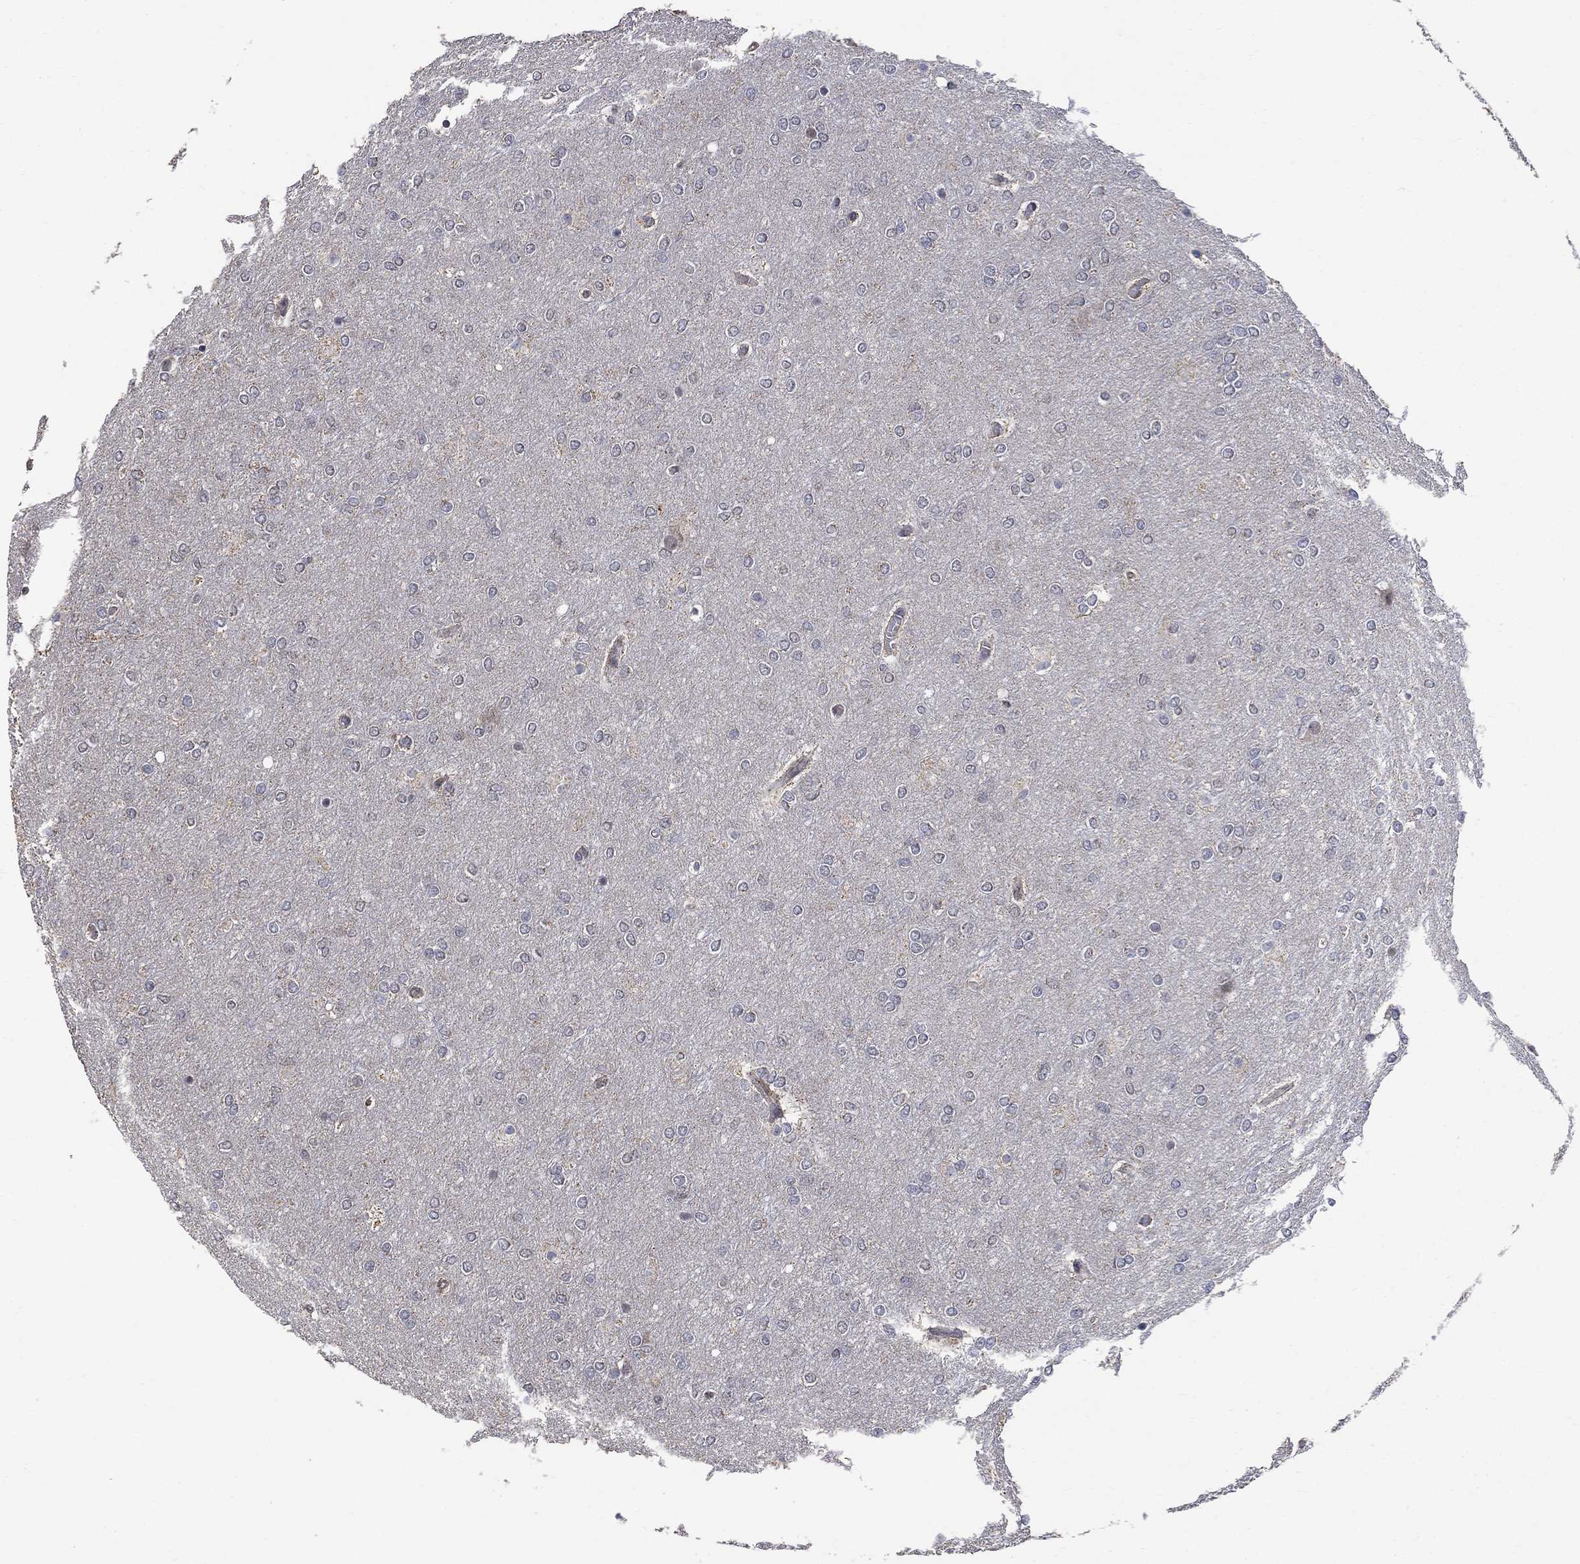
{"staining": {"intensity": "negative", "quantity": "none", "location": "none"}, "tissue": "glioma", "cell_type": "Tumor cells", "image_type": "cancer", "snomed": [{"axis": "morphology", "description": "Glioma, malignant, High grade"}, {"axis": "topography", "description": "Brain"}], "caption": "Tumor cells are negative for protein expression in human glioma.", "gene": "ANKRA2", "patient": {"sex": "female", "age": 61}}